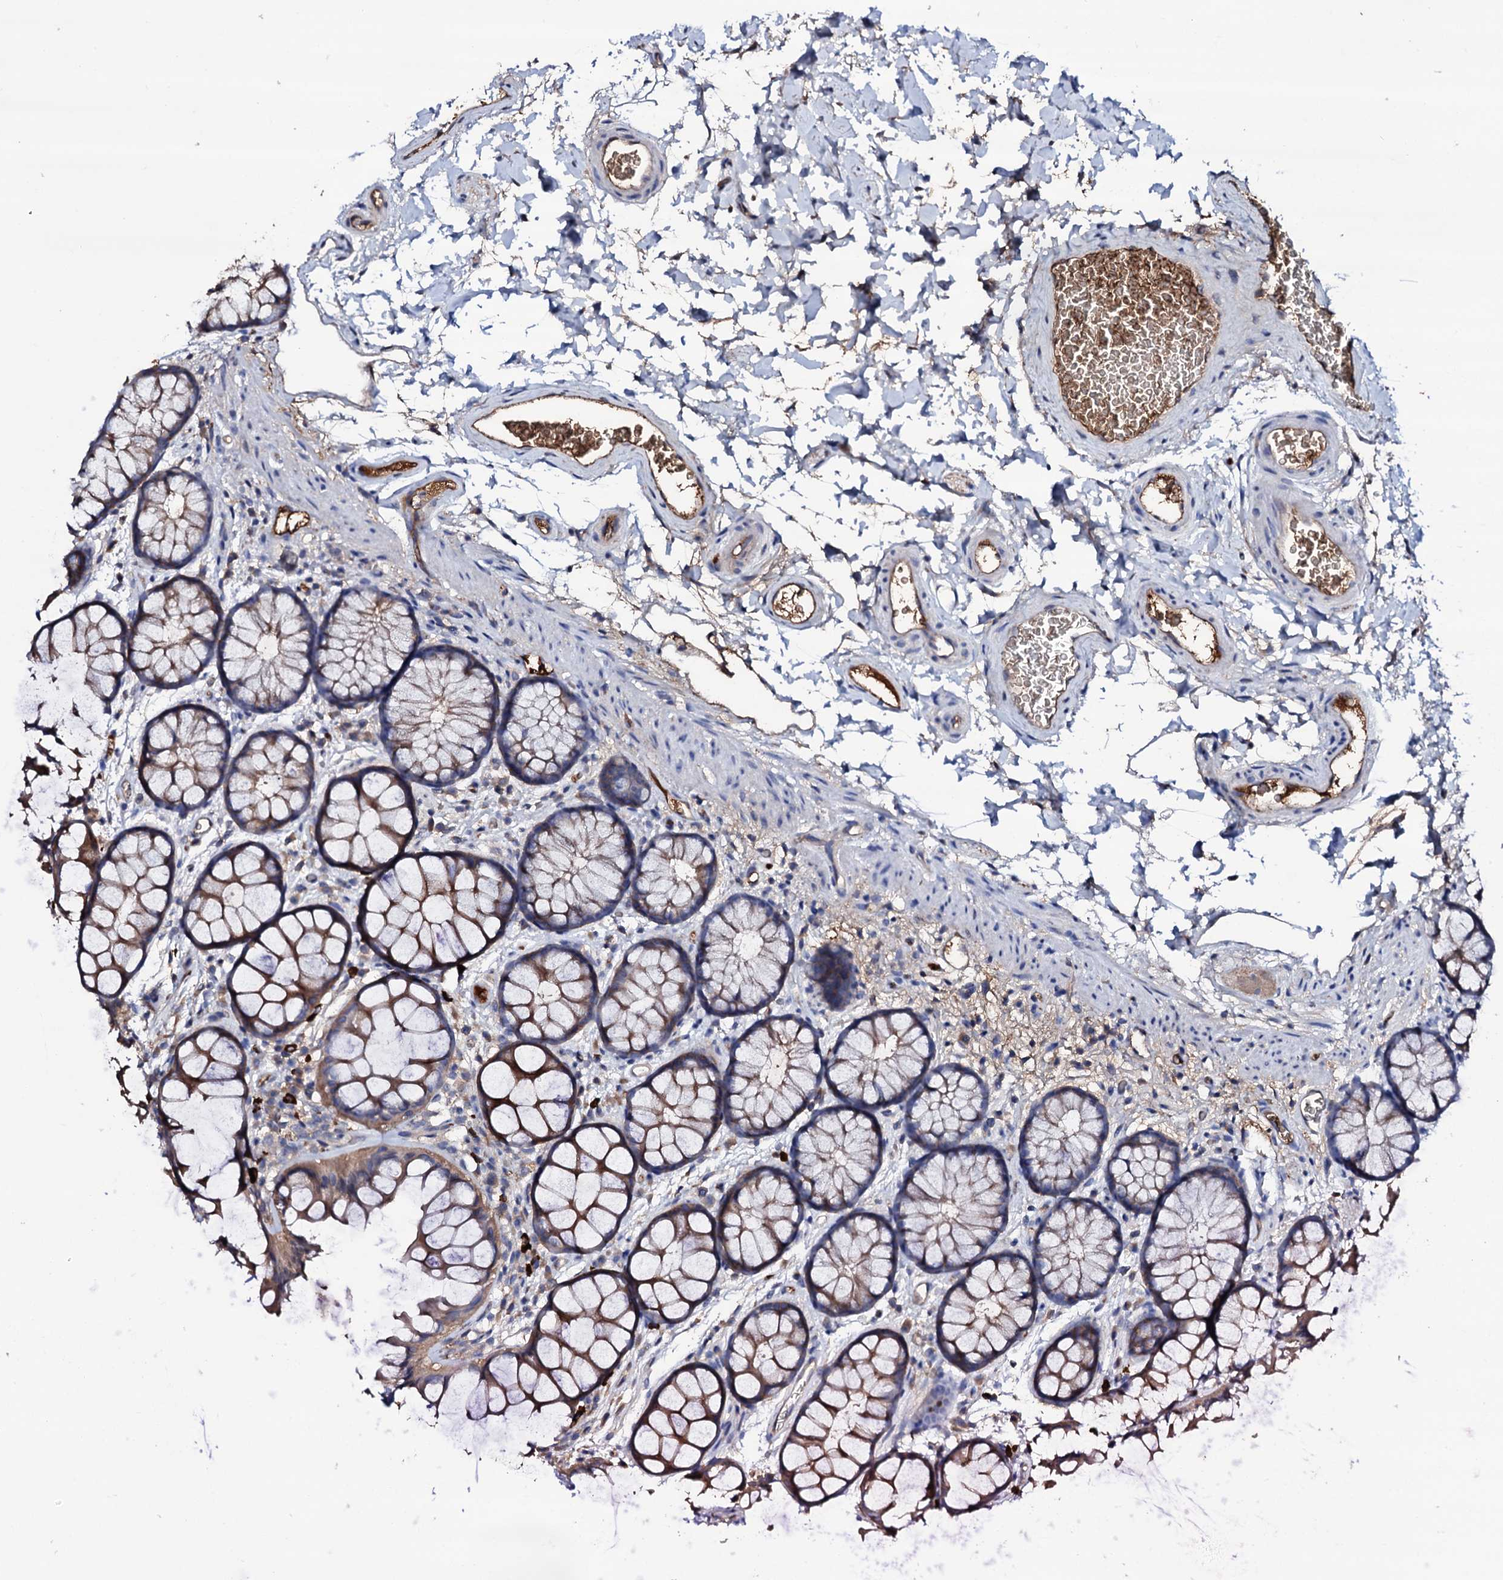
{"staining": {"intensity": "moderate", "quantity": ">75%", "location": "cytoplasmic/membranous"}, "tissue": "colon", "cell_type": "Endothelial cells", "image_type": "normal", "snomed": [{"axis": "morphology", "description": "Normal tissue, NOS"}, {"axis": "topography", "description": "Colon"}], "caption": "A micrograph of human colon stained for a protein reveals moderate cytoplasmic/membranous brown staining in endothelial cells.", "gene": "TCAF2C", "patient": {"sex": "female", "age": 82}}